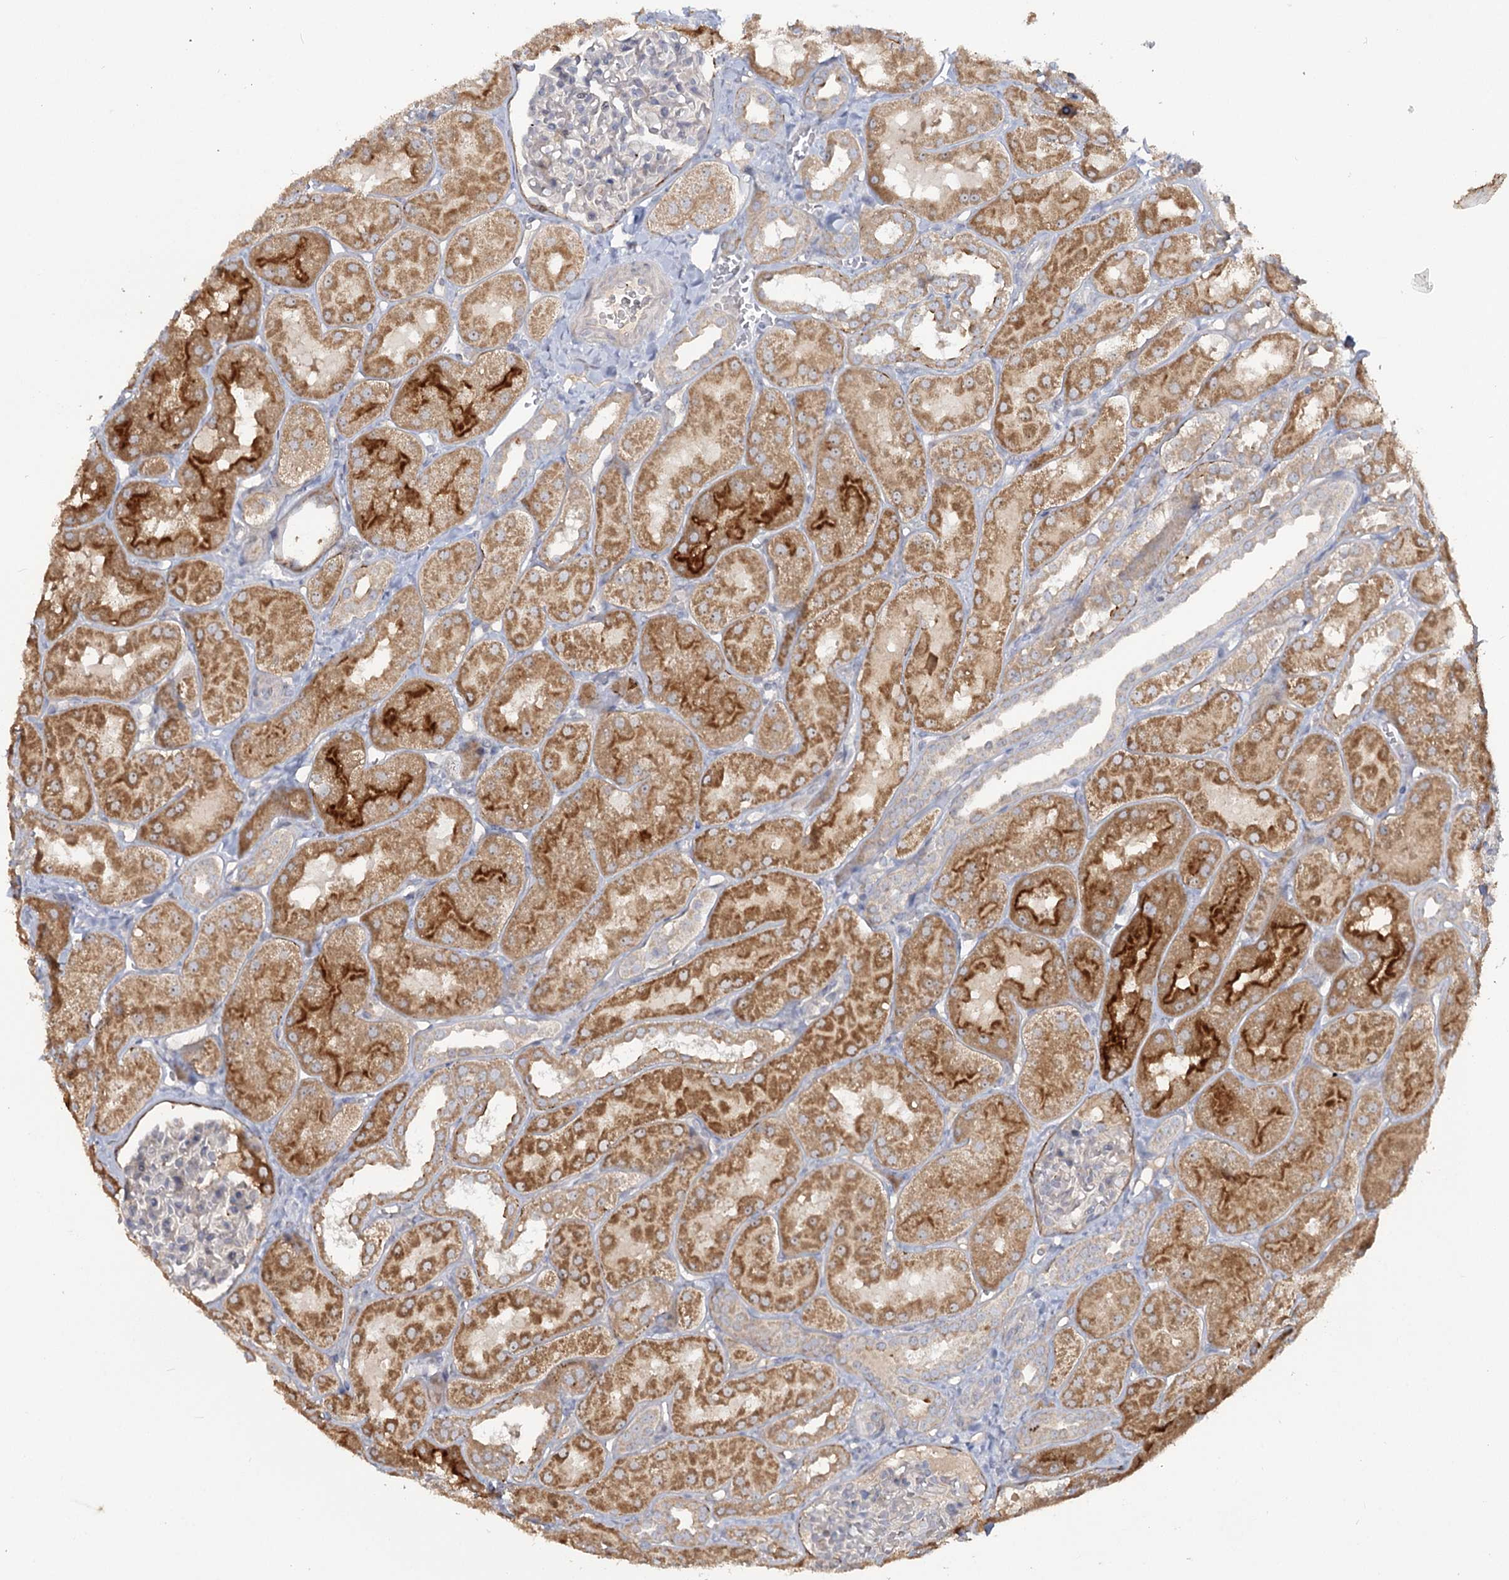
{"staining": {"intensity": "negative", "quantity": "none", "location": "none"}, "tissue": "kidney", "cell_type": "Cells in glomeruli", "image_type": "normal", "snomed": [{"axis": "morphology", "description": "Normal tissue, NOS"}, {"axis": "topography", "description": "Kidney"}, {"axis": "topography", "description": "Urinary bladder"}], "caption": "A high-resolution micrograph shows immunohistochemistry (IHC) staining of benign kidney, which shows no significant expression in cells in glomeruli.", "gene": "ANGPTL5", "patient": {"sex": "male", "age": 16}}